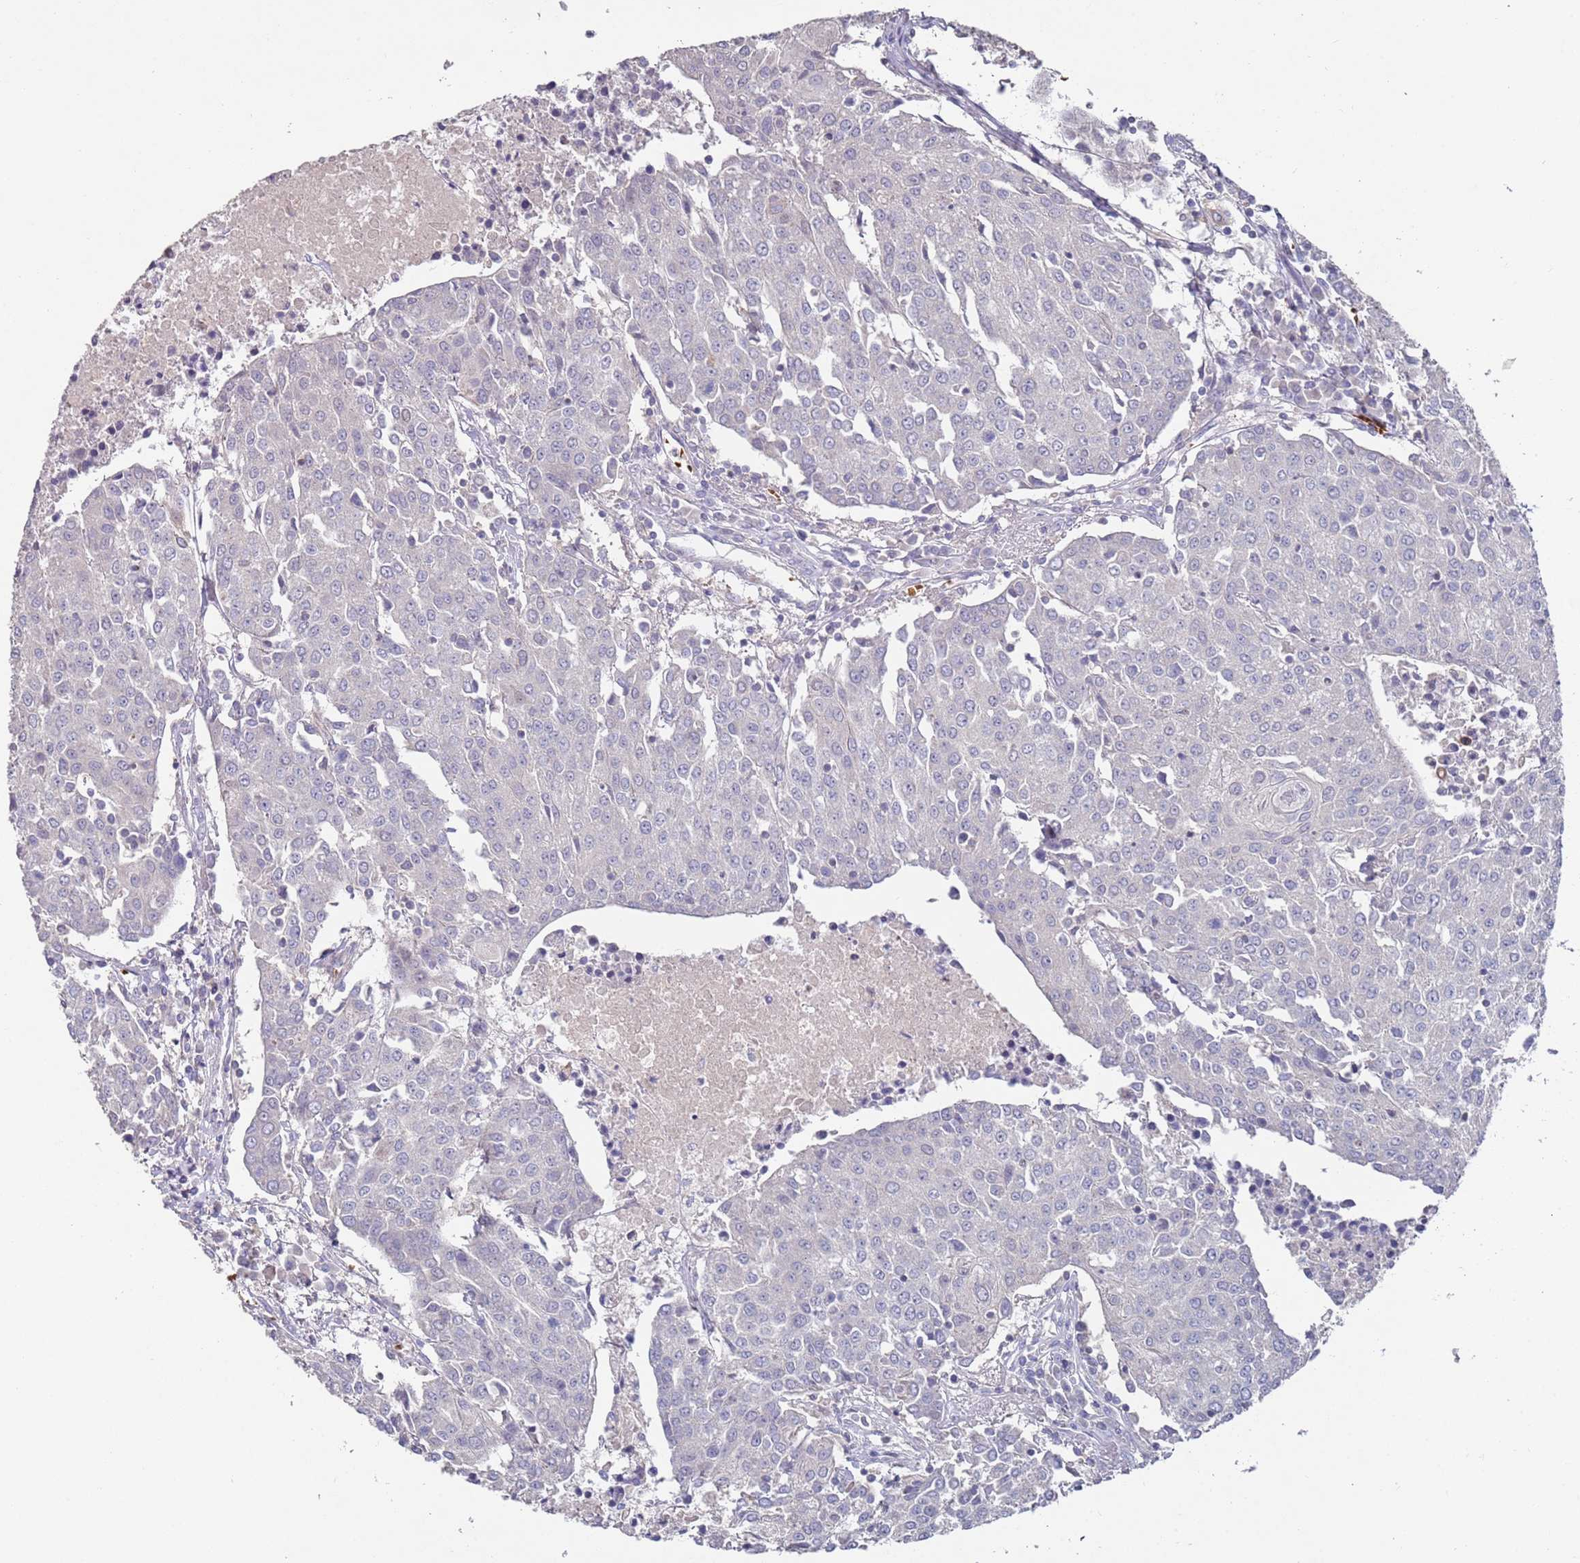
{"staining": {"intensity": "negative", "quantity": "none", "location": "none"}, "tissue": "urothelial cancer", "cell_type": "Tumor cells", "image_type": "cancer", "snomed": [{"axis": "morphology", "description": "Urothelial carcinoma, High grade"}, {"axis": "topography", "description": "Urinary bladder"}], "caption": "Immunohistochemistry histopathology image of high-grade urothelial carcinoma stained for a protein (brown), which demonstrates no expression in tumor cells.", "gene": "LACC1", "patient": {"sex": "female", "age": 85}}